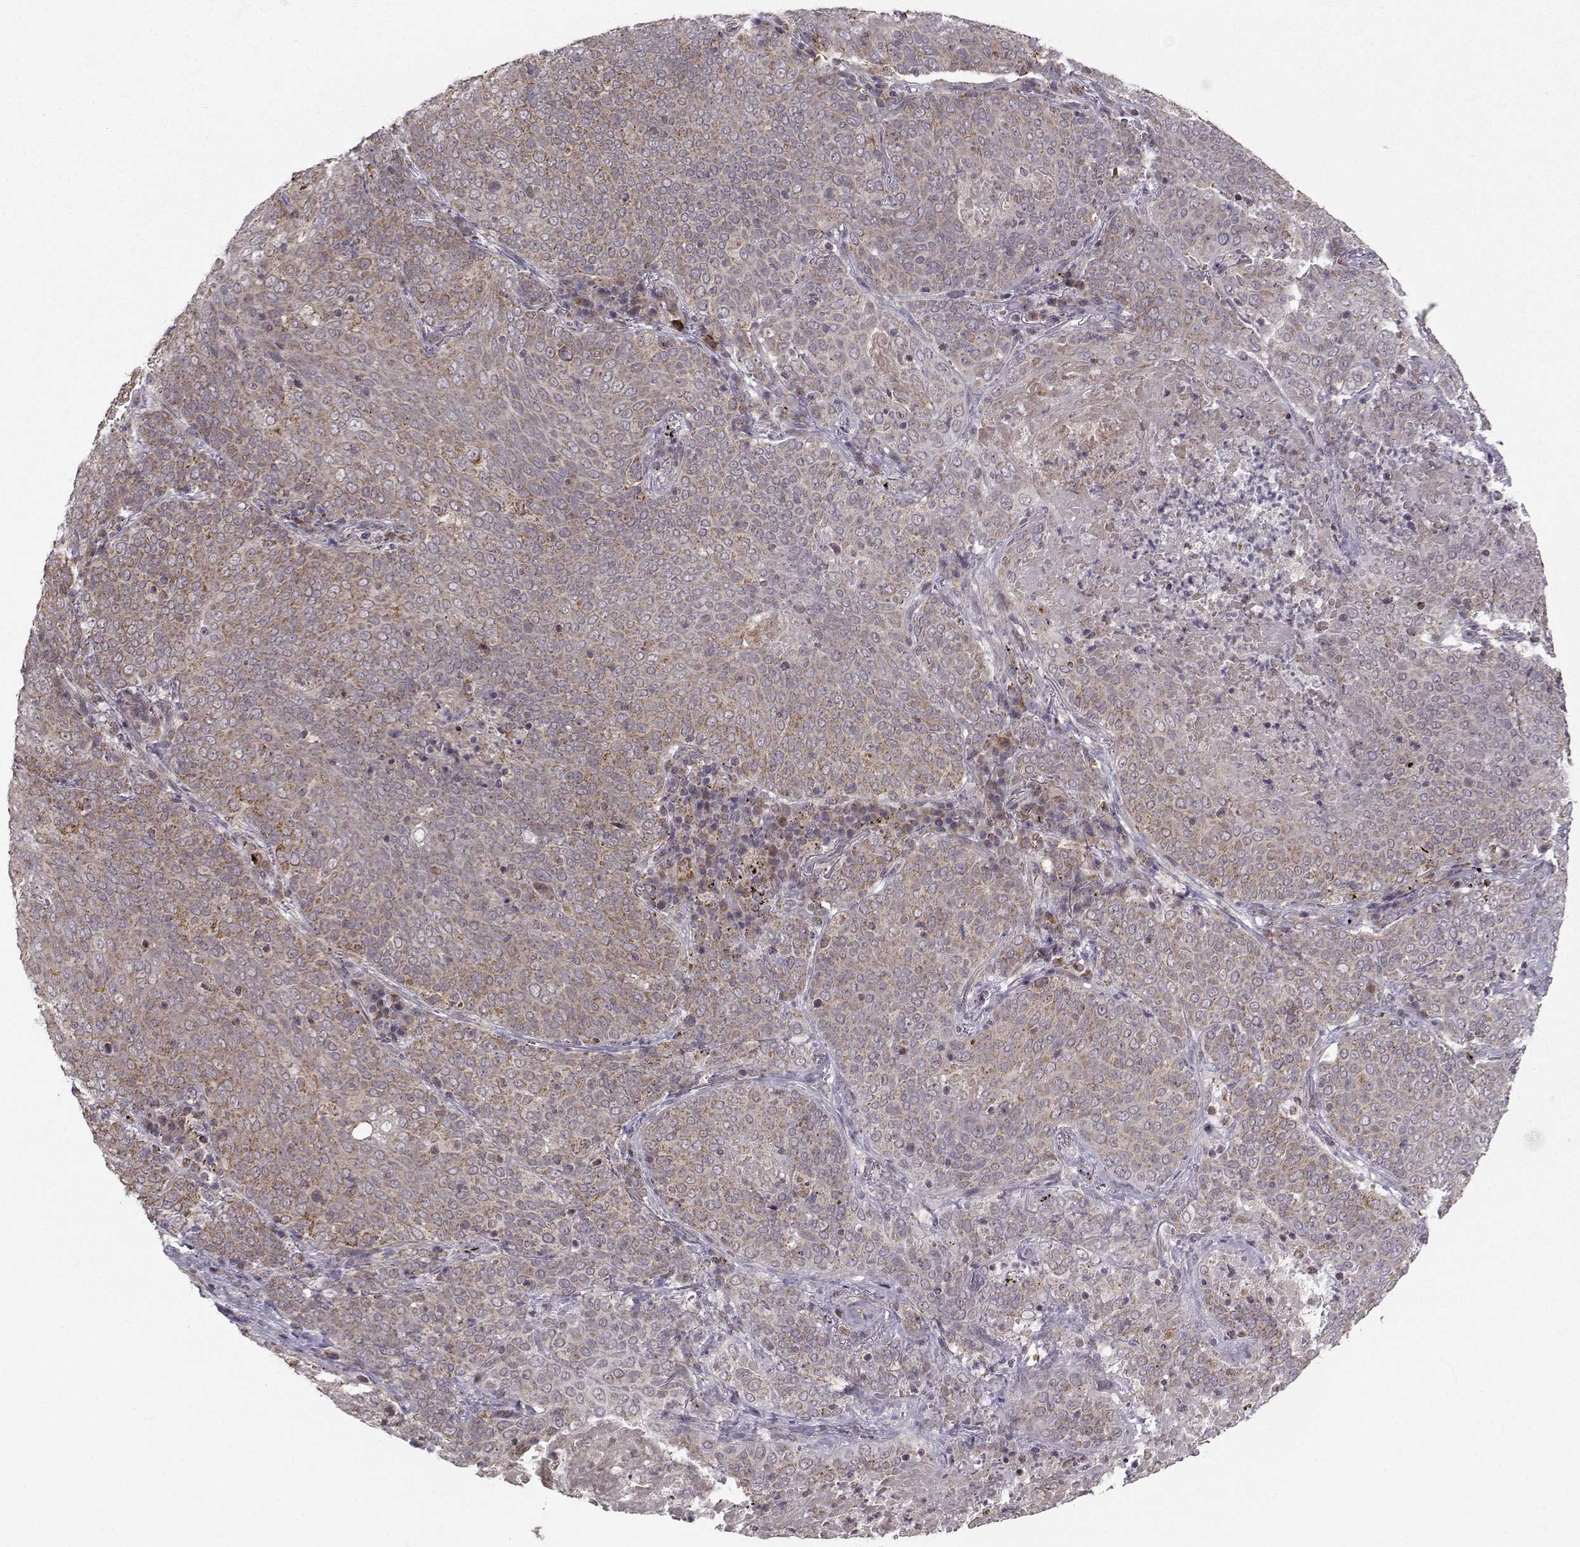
{"staining": {"intensity": "moderate", "quantity": ">75%", "location": "cytoplasmic/membranous"}, "tissue": "lung cancer", "cell_type": "Tumor cells", "image_type": "cancer", "snomed": [{"axis": "morphology", "description": "Squamous cell carcinoma, NOS"}, {"axis": "topography", "description": "Lung"}], "caption": "Lung cancer tissue reveals moderate cytoplasmic/membranous positivity in about >75% of tumor cells, visualized by immunohistochemistry. The staining was performed using DAB (3,3'-diaminobenzidine) to visualize the protein expression in brown, while the nuclei were stained in blue with hematoxylin (Magnification: 20x).", "gene": "NECAB3", "patient": {"sex": "male", "age": 82}}